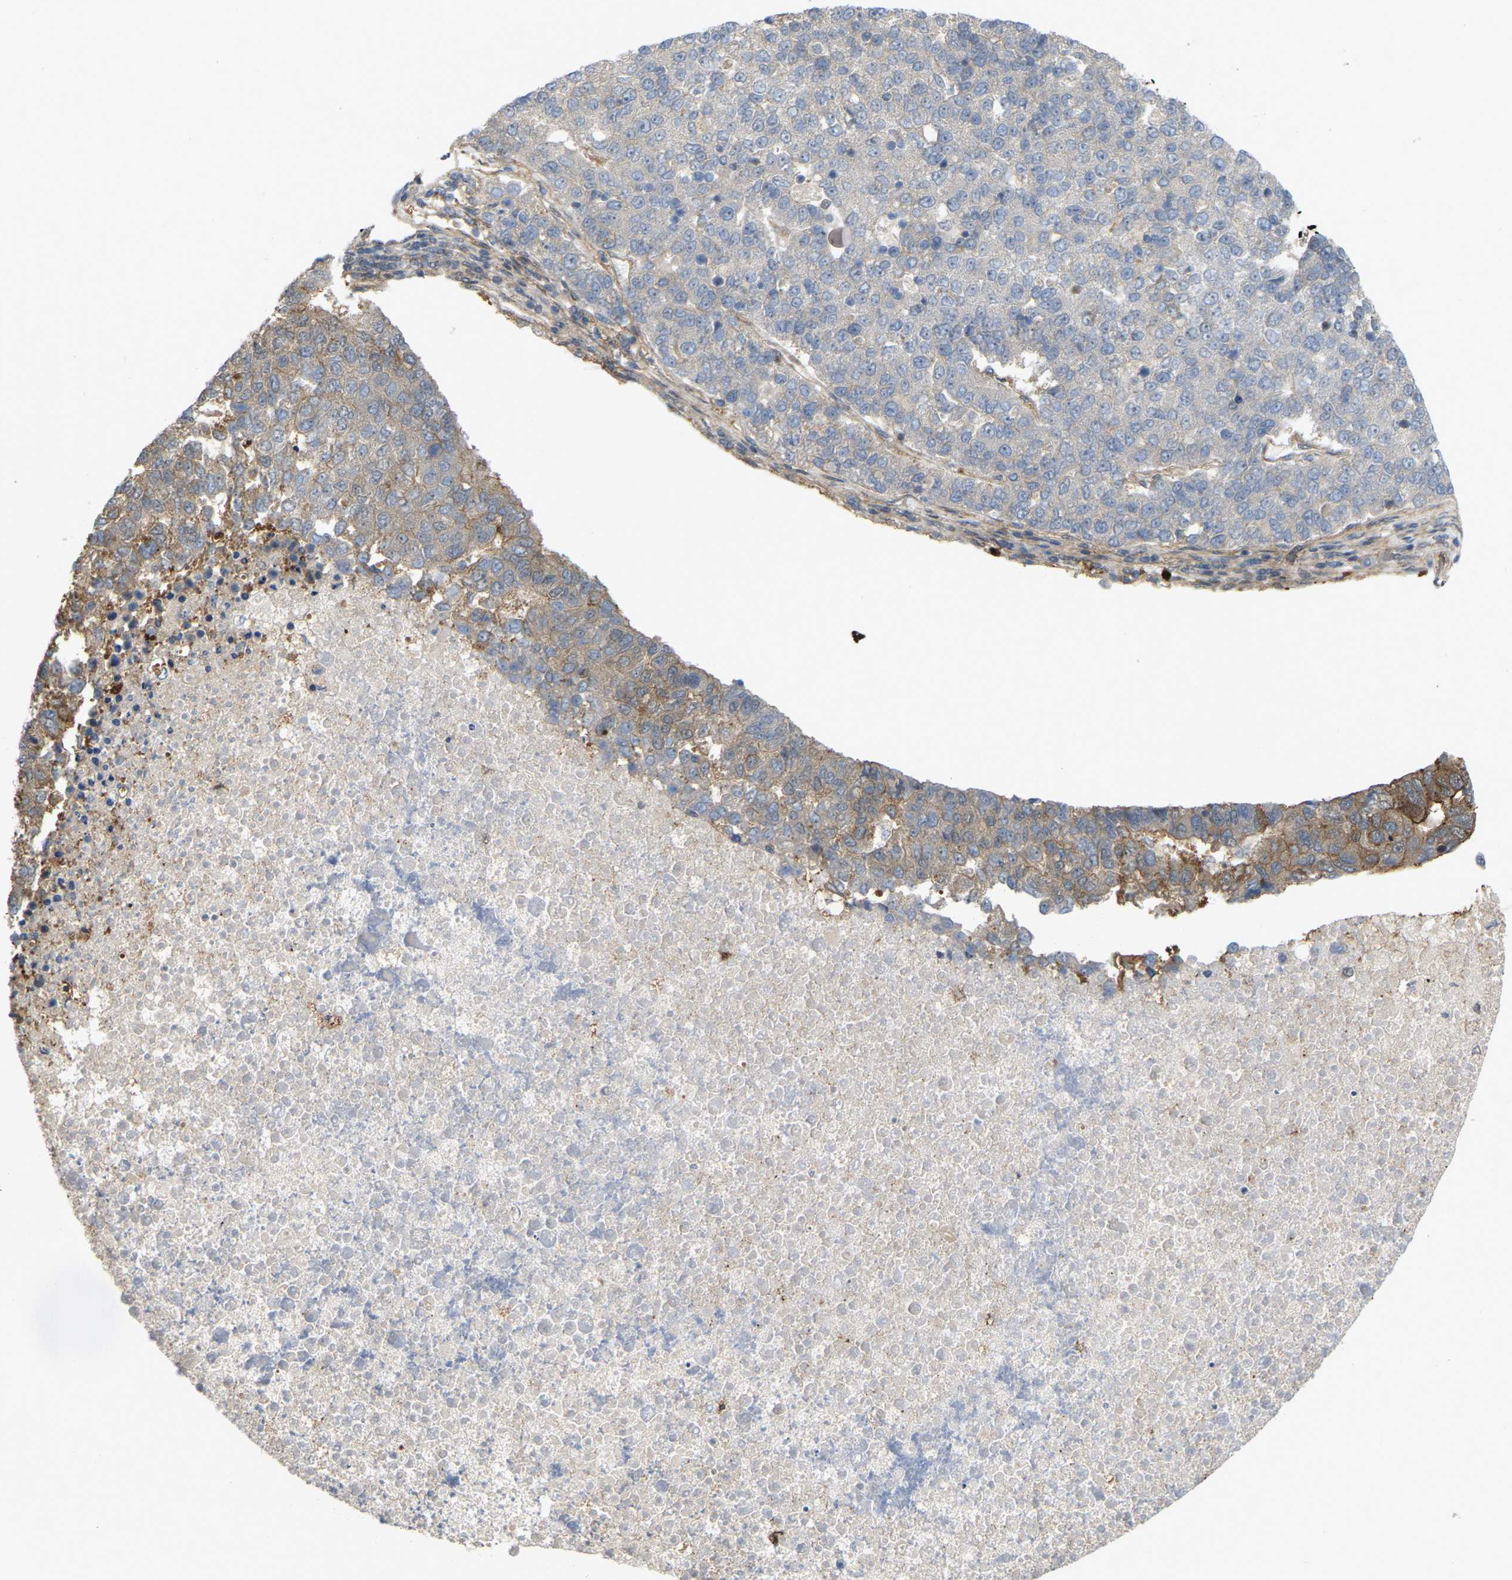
{"staining": {"intensity": "moderate", "quantity": "25%-75%", "location": "cytoplasmic/membranous"}, "tissue": "pancreatic cancer", "cell_type": "Tumor cells", "image_type": "cancer", "snomed": [{"axis": "morphology", "description": "Adenocarcinoma, NOS"}, {"axis": "topography", "description": "Pancreas"}], "caption": "Immunohistochemistry (IHC) staining of pancreatic adenocarcinoma, which exhibits medium levels of moderate cytoplasmic/membranous staining in about 25%-75% of tumor cells indicating moderate cytoplasmic/membranous protein staining. The staining was performed using DAB (brown) for protein detection and nuclei were counterstained in hematoxylin (blue).", "gene": "SERPINB5", "patient": {"sex": "female", "age": 61}}